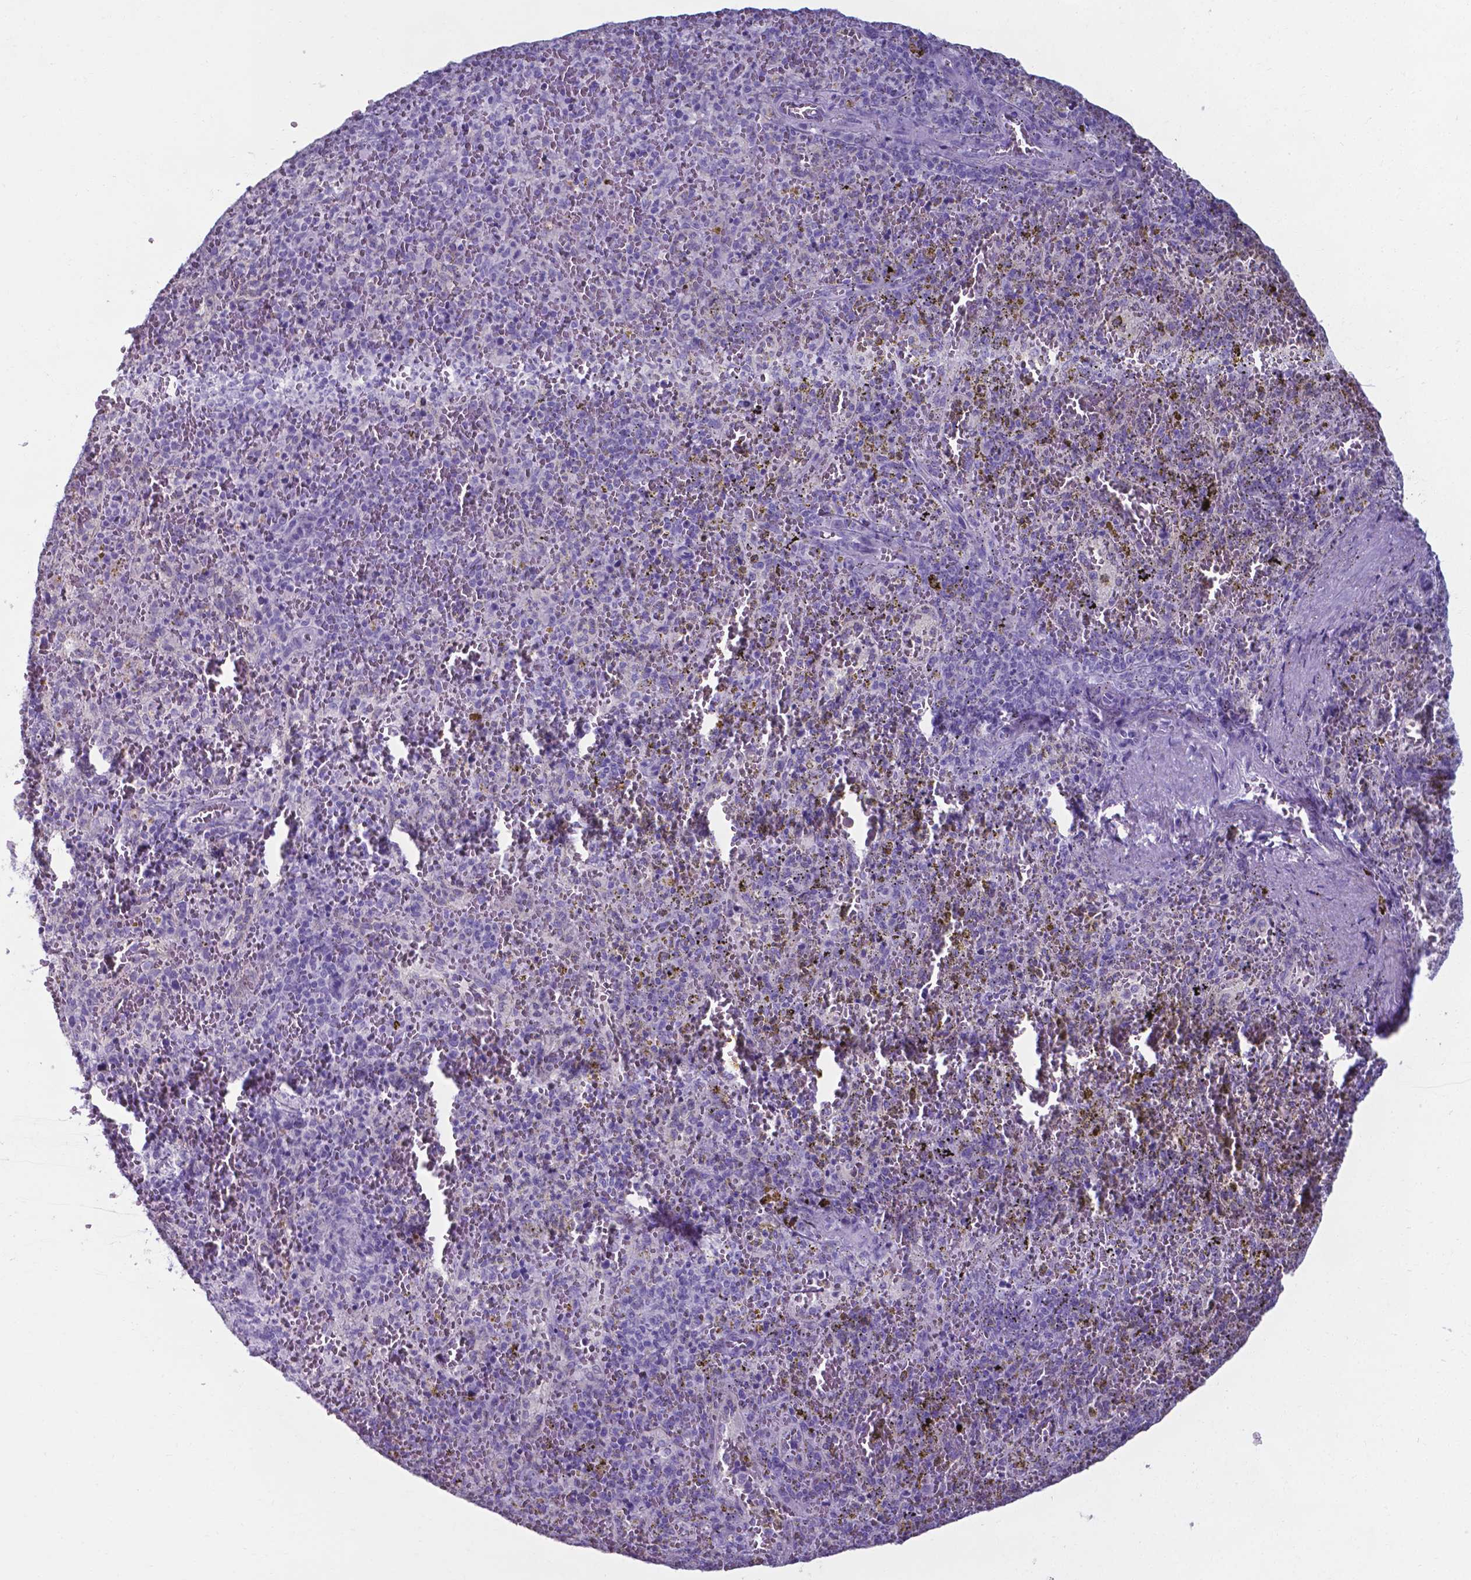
{"staining": {"intensity": "negative", "quantity": "none", "location": "none"}, "tissue": "spleen", "cell_type": "Cells in red pulp", "image_type": "normal", "snomed": [{"axis": "morphology", "description": "Normal tissue, NOS"}, {"axis": "topography", "description": "Spleen"}], "caption": "The micrograph exhibits no staining of cells in red pulp in benign spleen. Nuclei are stained in blue.", "gene": "AP5B1", "patient": {"sex": "female", "age": 50}}